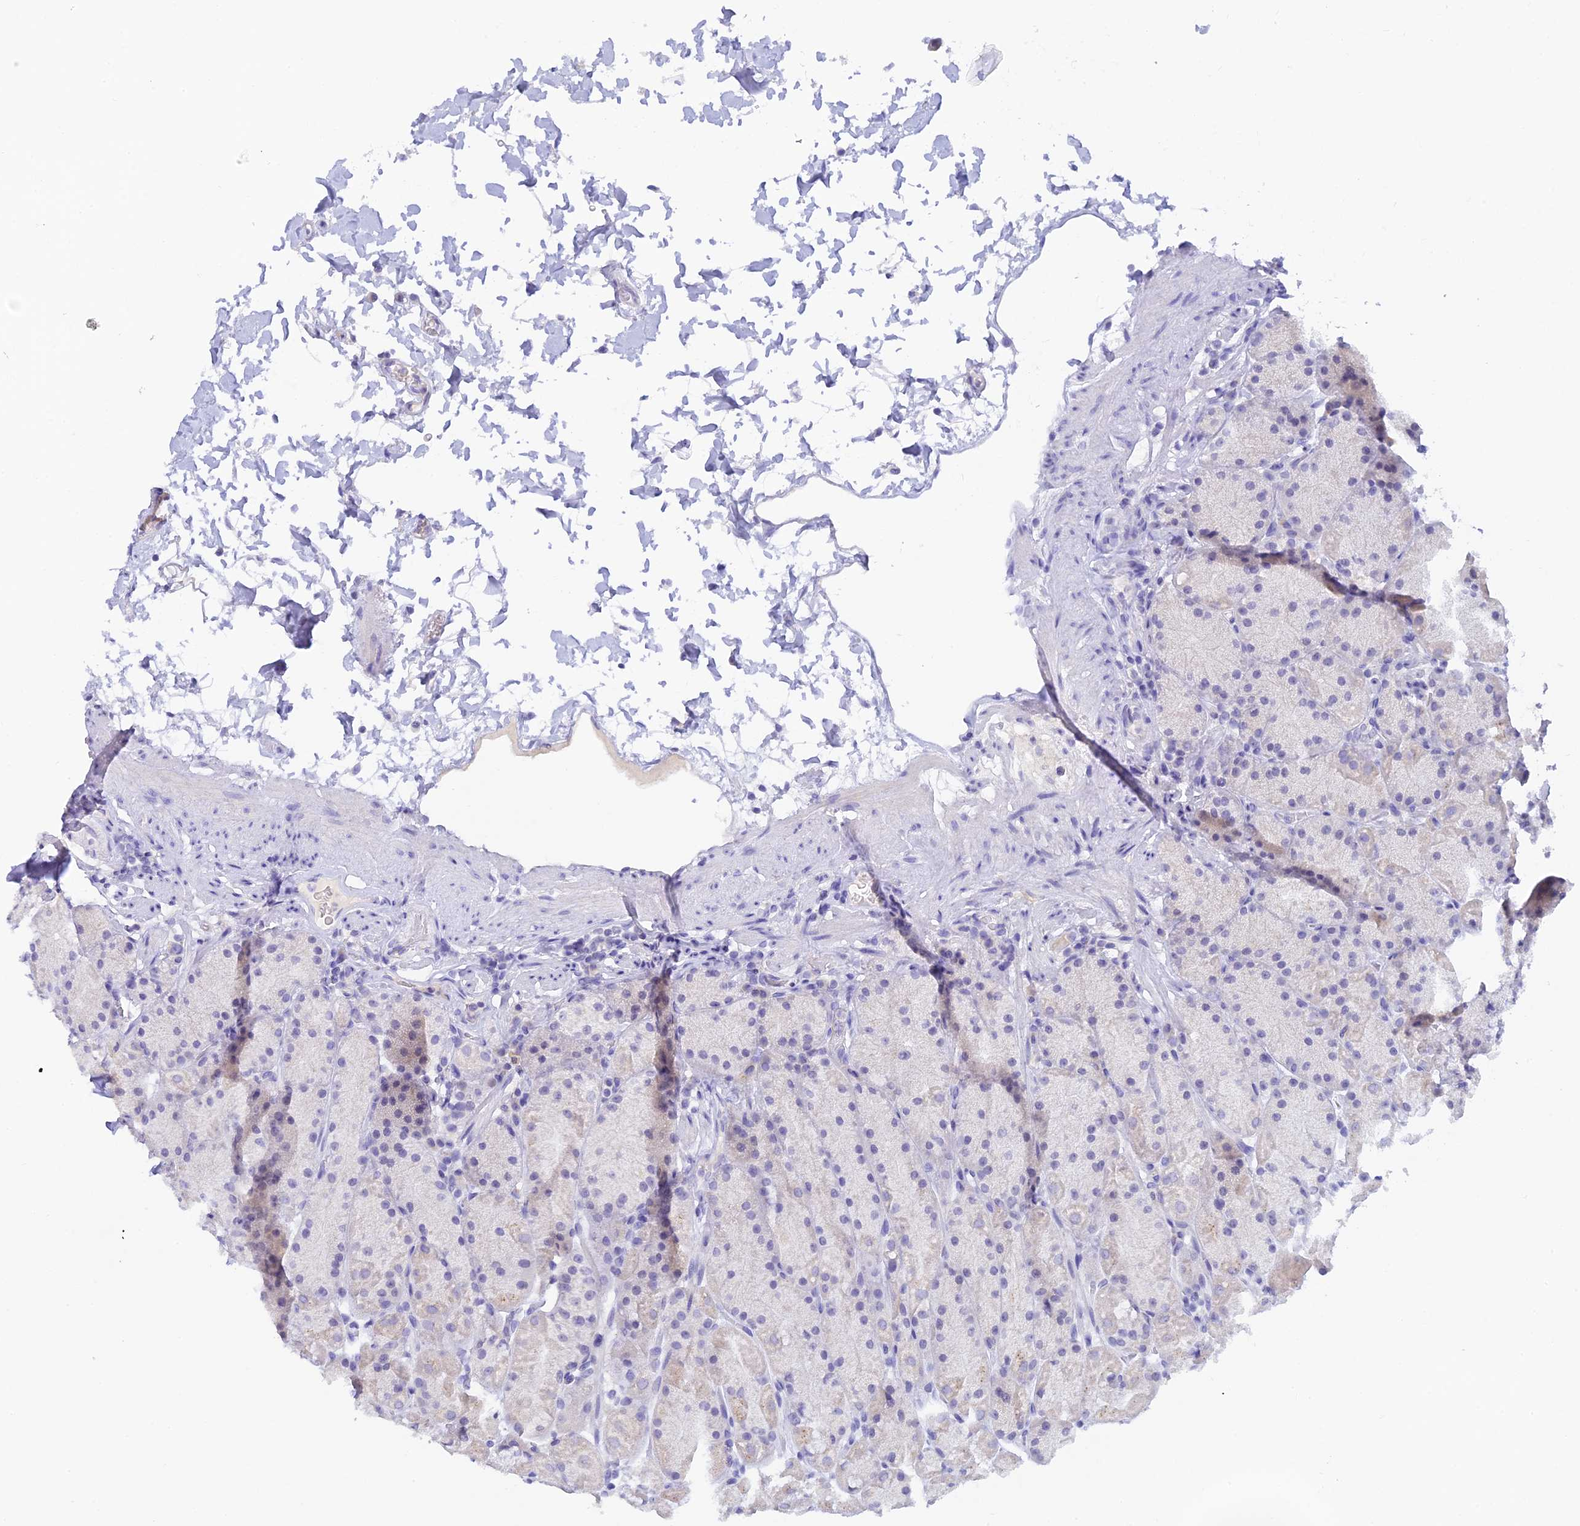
{"staining": {"intensity": "negative", "quantity": "none", "location": "none"}, "tissue": "stomach", "cell_type": "Glandular cells", "image_type": "normal", "snomed": [{"axis": "morphology", "description": "Normal tissue, NOS"}, {"axis": "topography", "description": "Stomach, upper"}, {"axis": "topography", "description": "Stomach, lower"}], "caption": "Micrograph shows no significant protein staining in glandular cells of unremarkable stomach. Nuclei are stained in blue.", "gene": "C12orf29", "patient": {"sex": "male", "age": 67}}